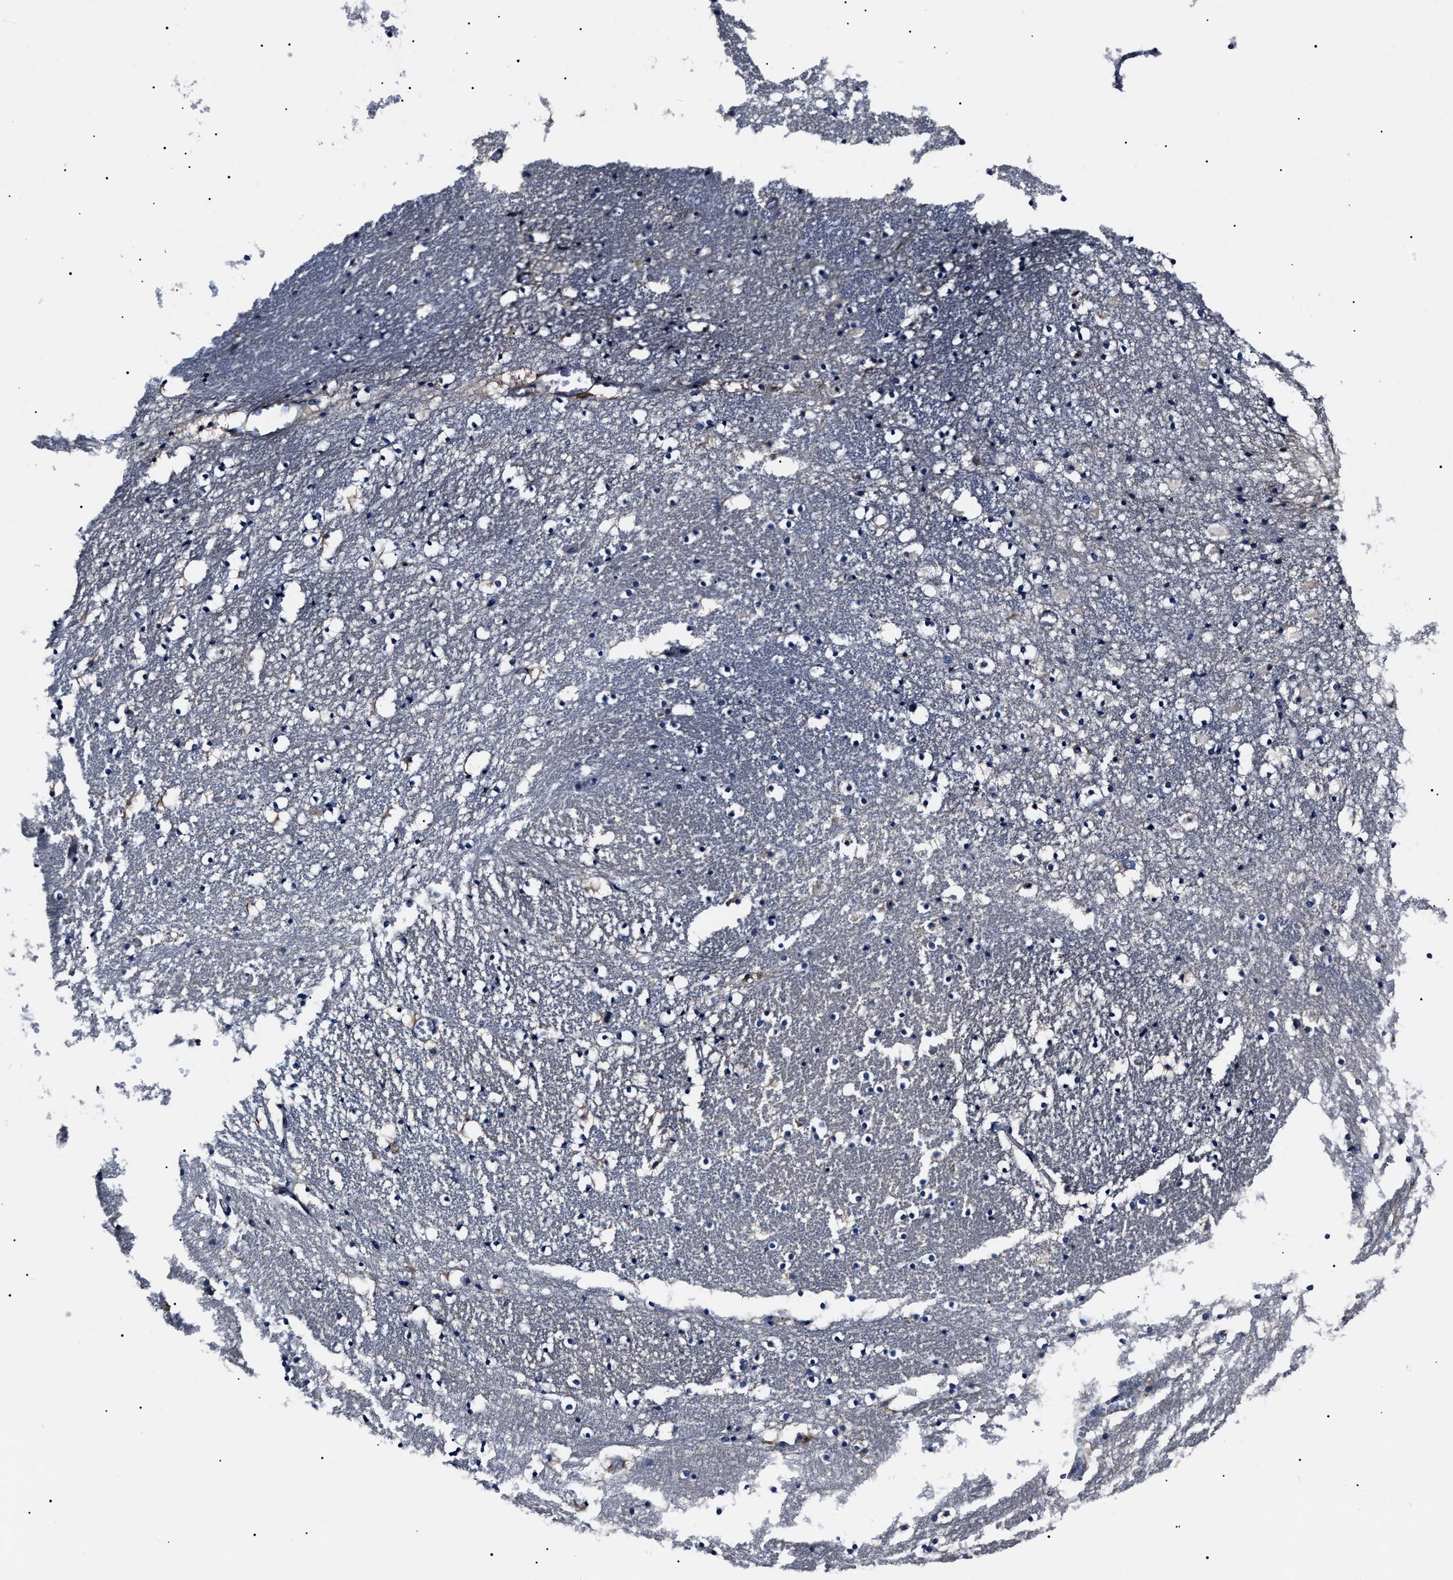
{"staining": {"intensity": "weak", "quantity": "<25%", "location": "cytoplasmic/membranous"}, "tissue": "caudate", "cell_type": "Glial cells", "image_type": "normal", "snomed": [{"axis": "morphology", "description": "Normal tissue, NOS"}, {"axis": "topography", "description": "Lateral ventricle wall"}], "caption": "Immunohistochemistry micrograph of benign human caudate stained for a protein (brown), which demonstrates no staining in glial cells.", "gene": "IFT81", "patient": {"sex": "male", "age": 45}}